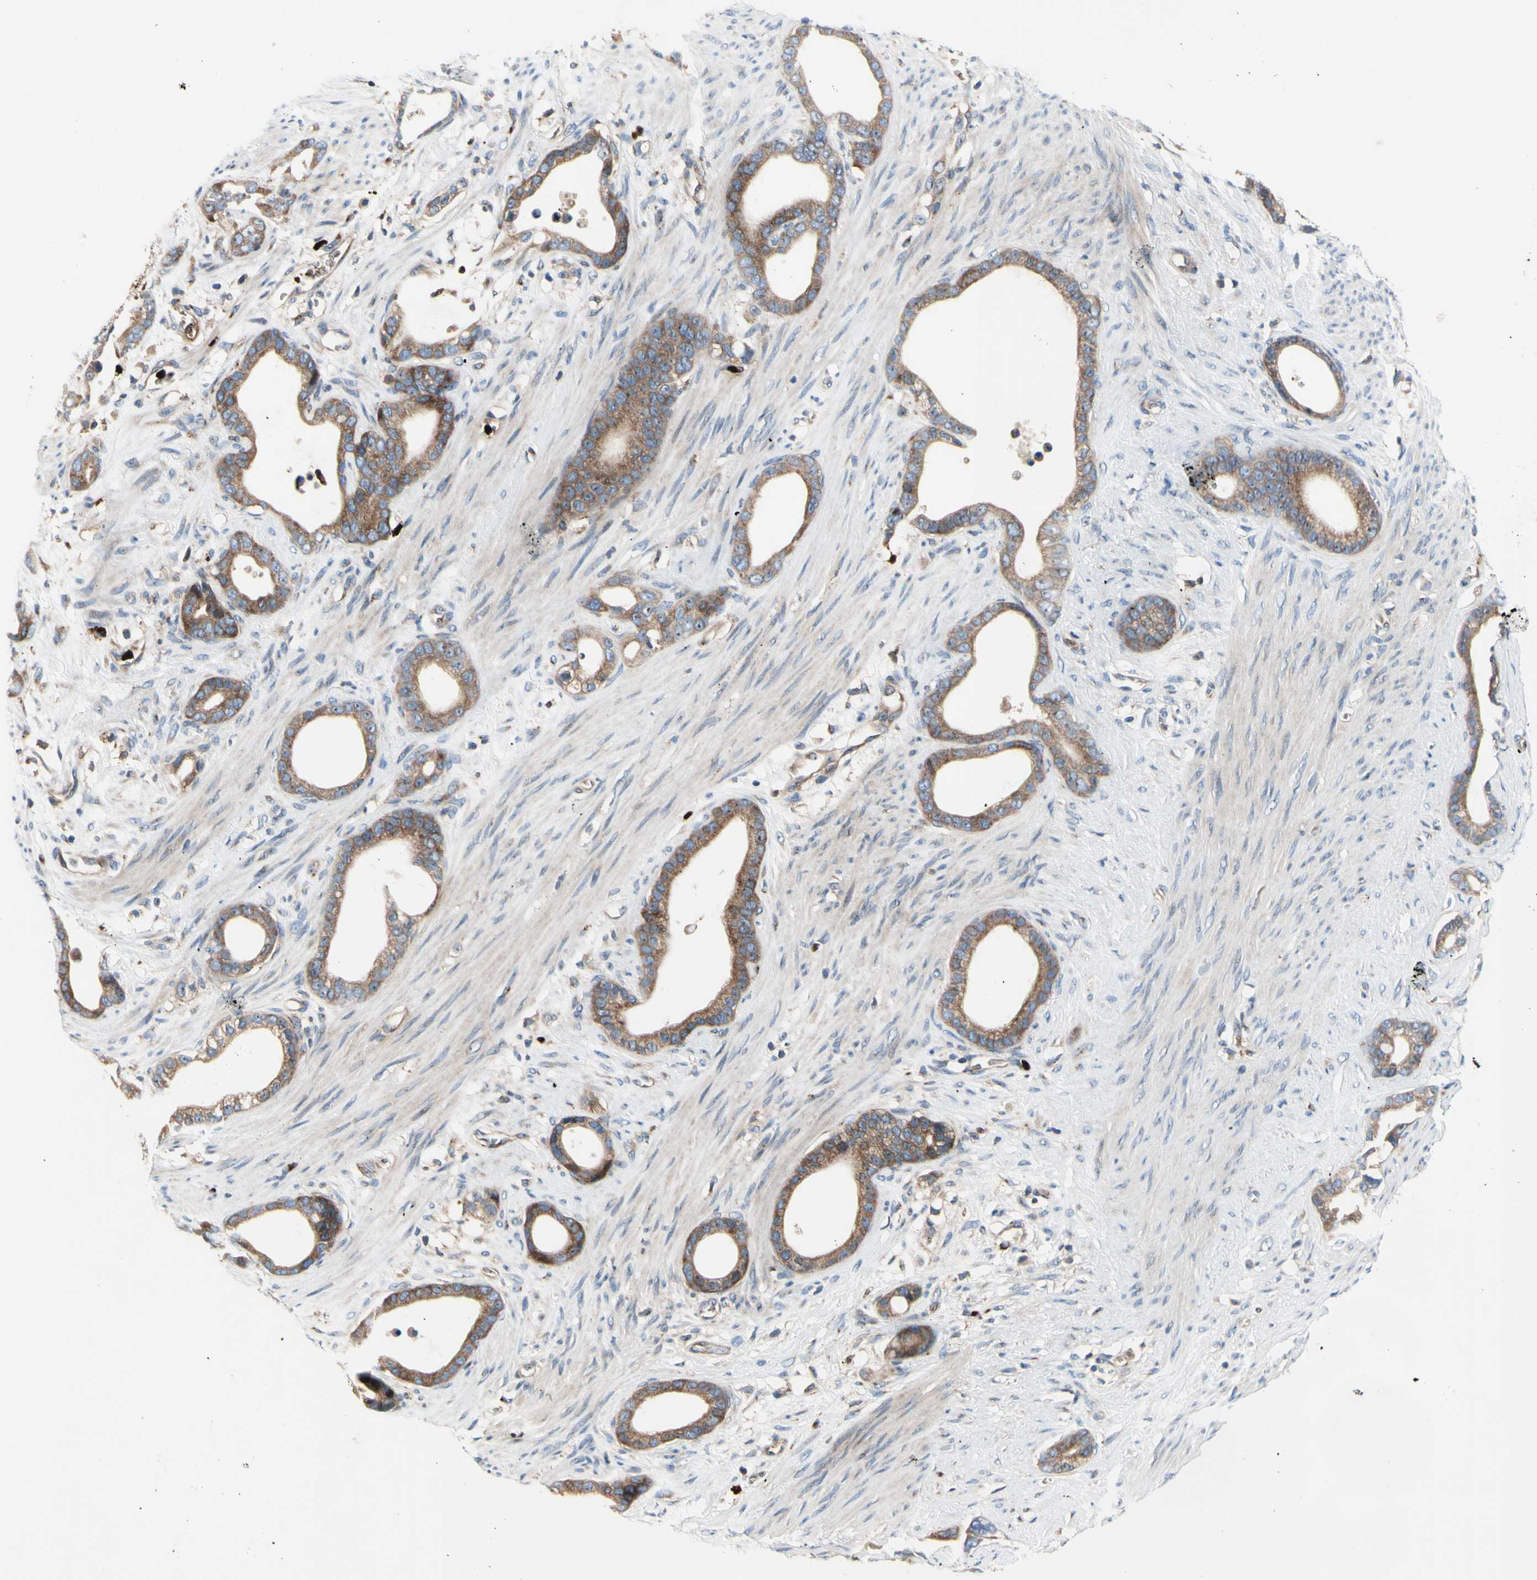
{"staining": {"intensity": "moderate", "quantity": ">75%", "location": "cytoplasmic/membranous"}, "tissue": "stomach cancer", "cell_type": "Tumor cells", "image_type": "cancer", "snomed": [{"axis": "morphology", "description": "Adenocarcinoma, NOS"}, {"axis": "topography", "description": "Stomach"}], "caption": "This micrograph demonstrates immunohistochemistry (IHC) staining of human adenocarcinoma (stomach), with medium moderate cytoplasmic/membranous staining in approximately >75% of tumor cells.", "gene": "USP9X", "patient": {"sex": "female", "age": 75}}